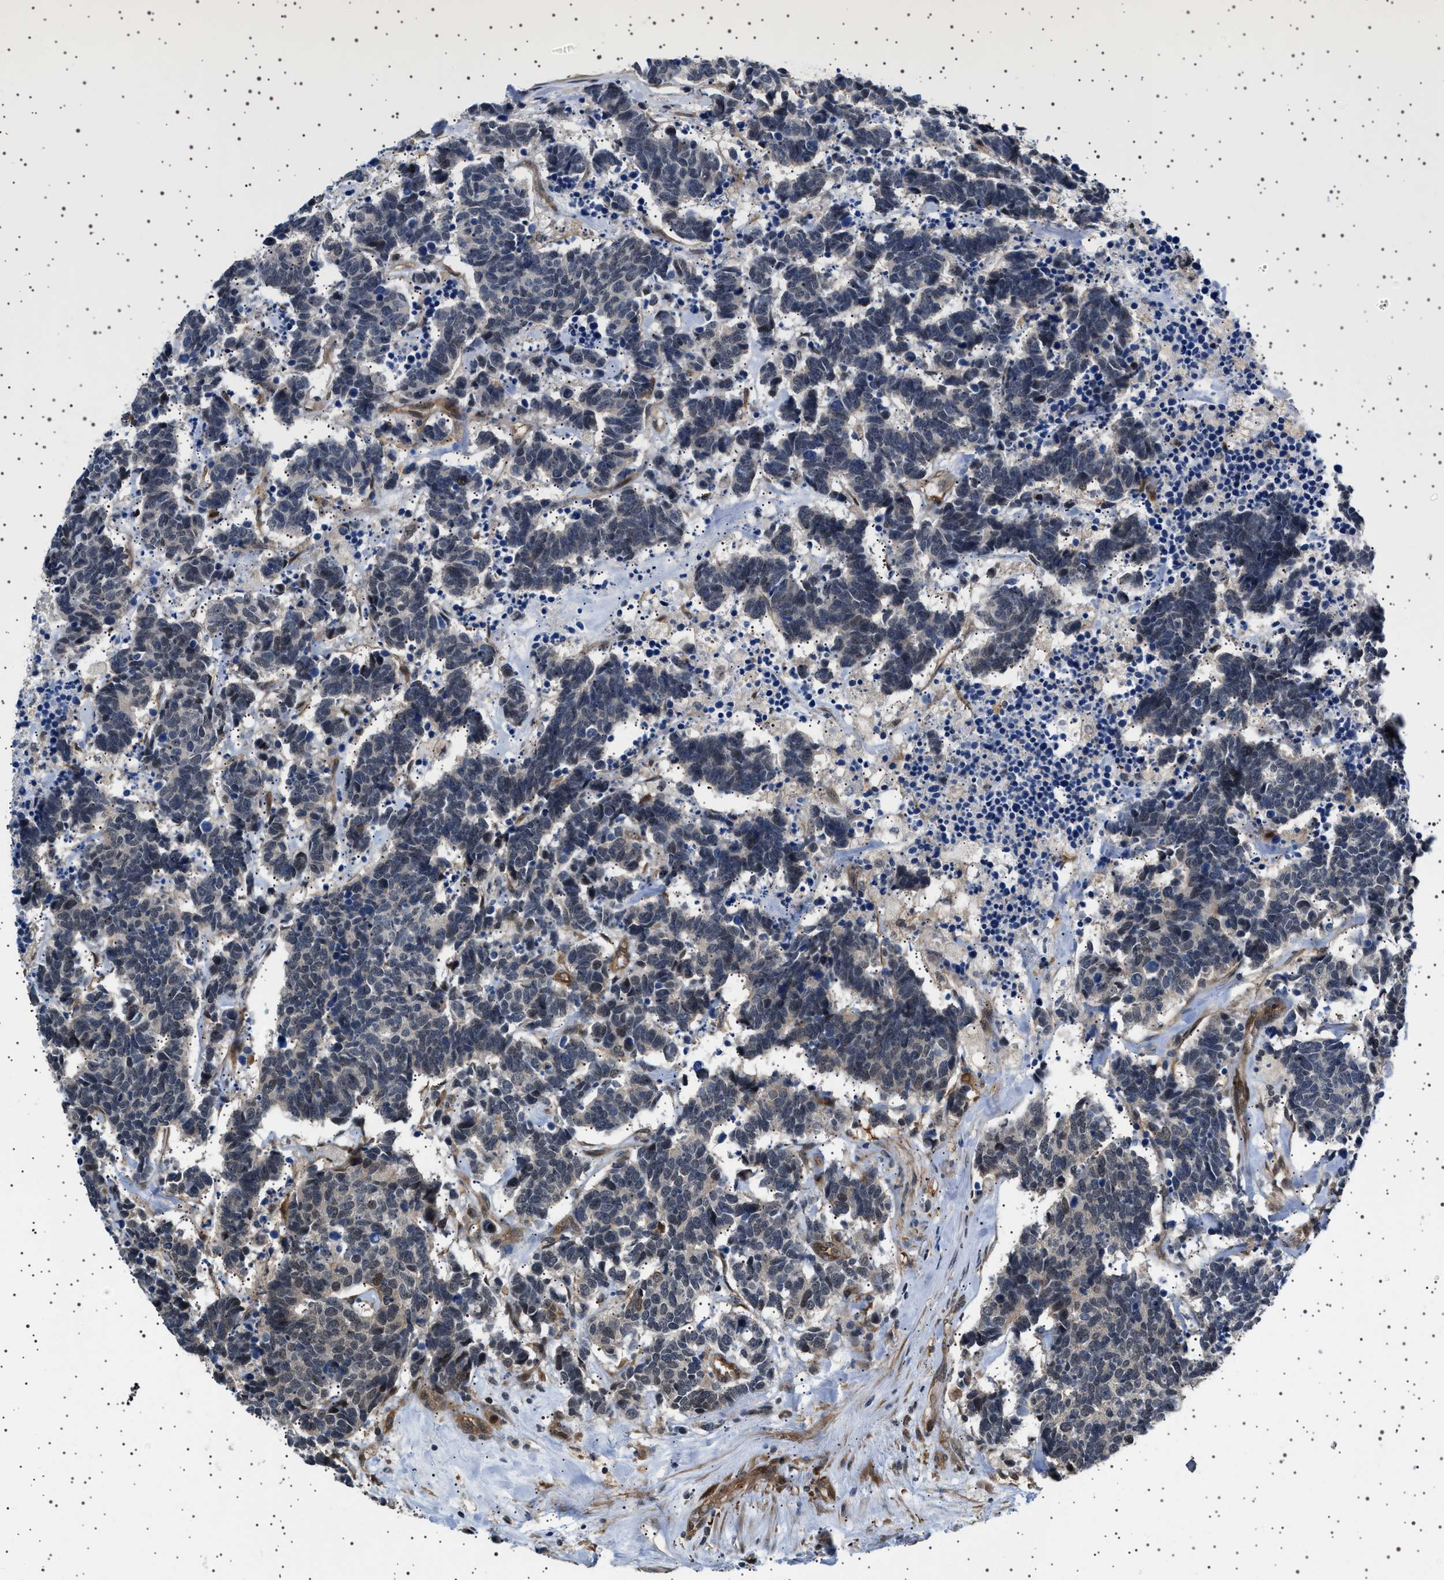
{"staining": {"intensity": "negative", "quantity": "none", "location": "none"}, "tissue": "carcinoid", "cell_type": "Tumor cells", "image_type": "cancer", "snomed": [{"axis": "morphology", "description": "Carcinoma, NOS"}, {"axis": "morphology", "description": "Carcinoid, malignant, NOS"}, {"axis": "topography", "description": "Urinary bladder"}], "caption": "Human carcinoma stained for a protein using immunohistochemistry (IHC) exhibits no expression in tumor cells.", "gene": "BAG3", "patient": {"sex": "male", "age": 57}}